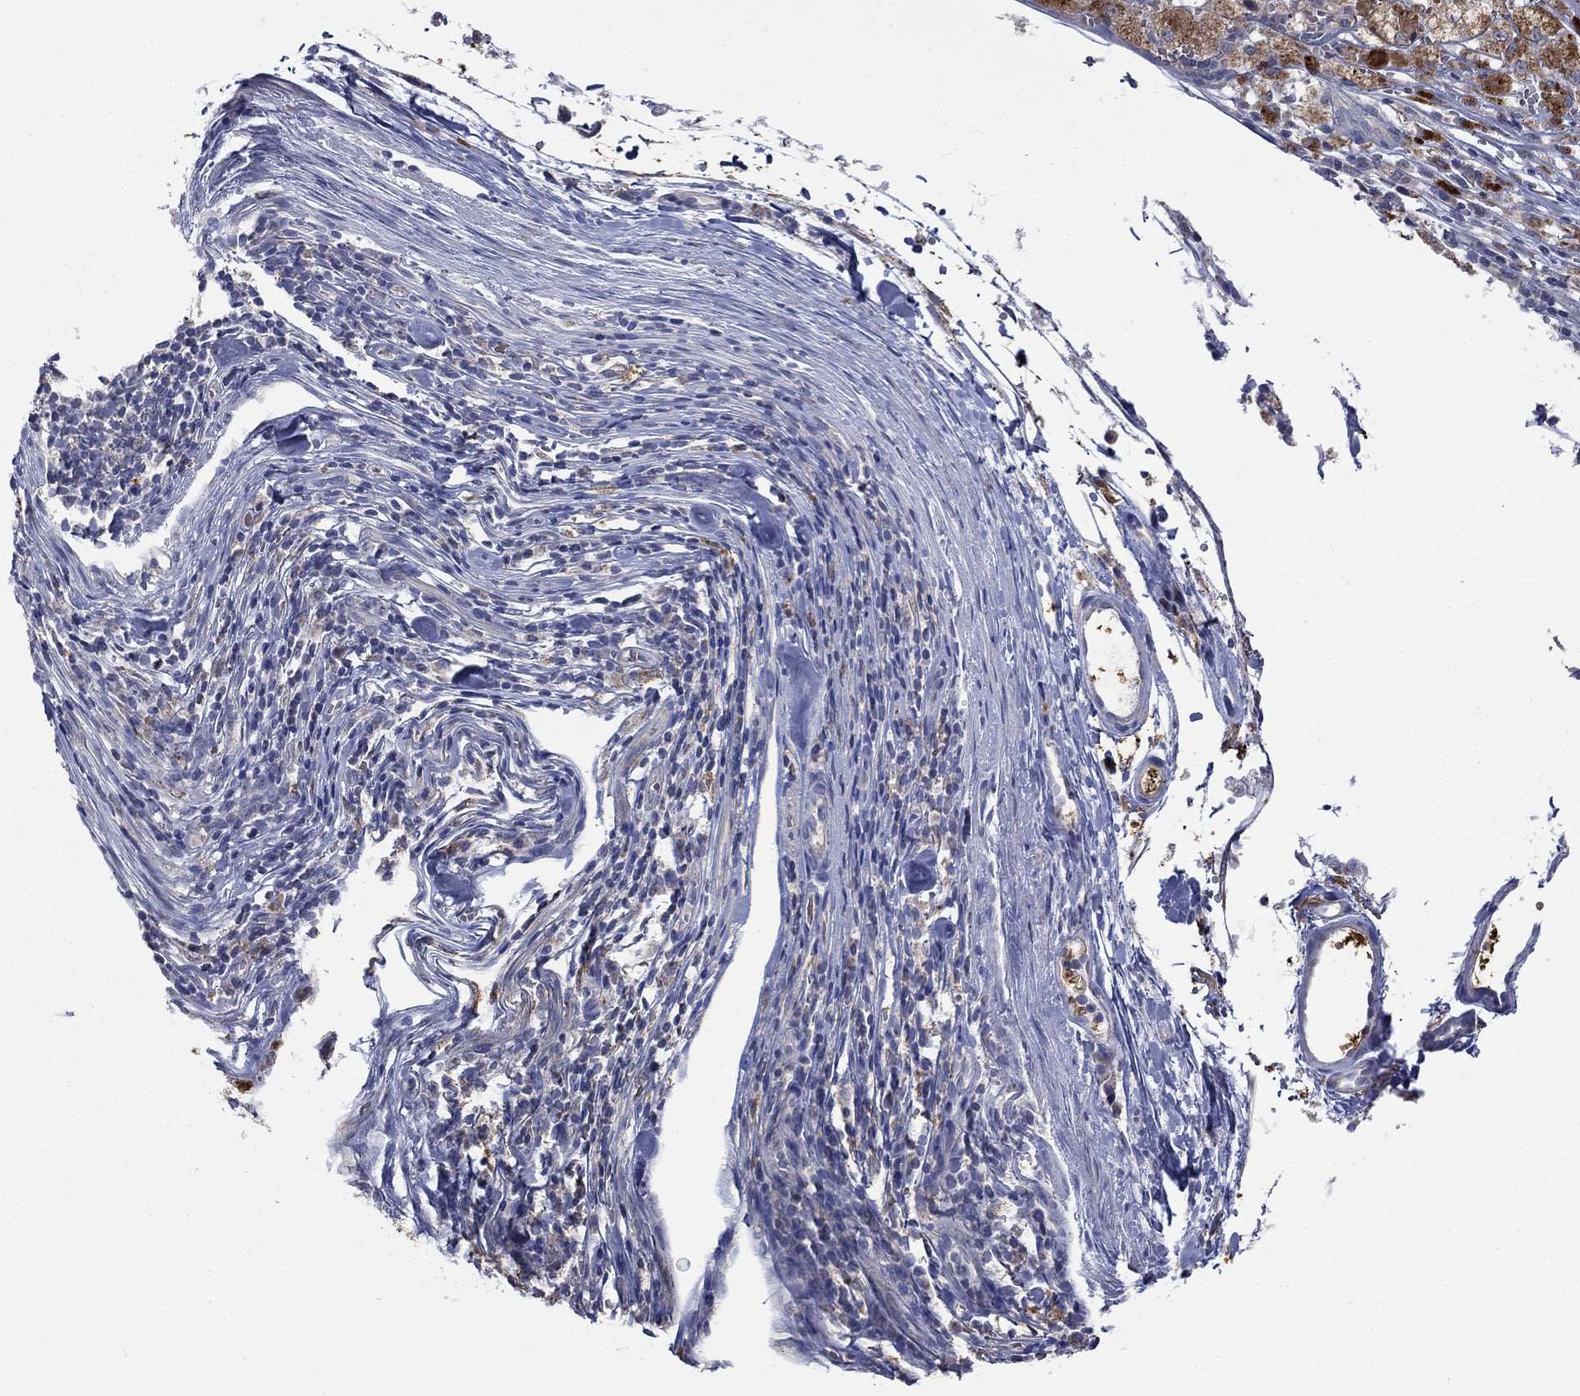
{"staining": {"intensity": "negative", "quantity": "none", "location": "none"}, "tissue": "melanoma", "cell_type": "Tumor cells", "image_type": "cancer", "snomed": [{"axis": "morphology", "description": "Malignant melanoma, Metastatic site"}, {"axis": "topography", "description": "Lymph node"}], "caption": "Tumor cells show no significant protein staining in melanoma.", "gene": "UGT8", "patient": {"sex": "female", "age": 64}}